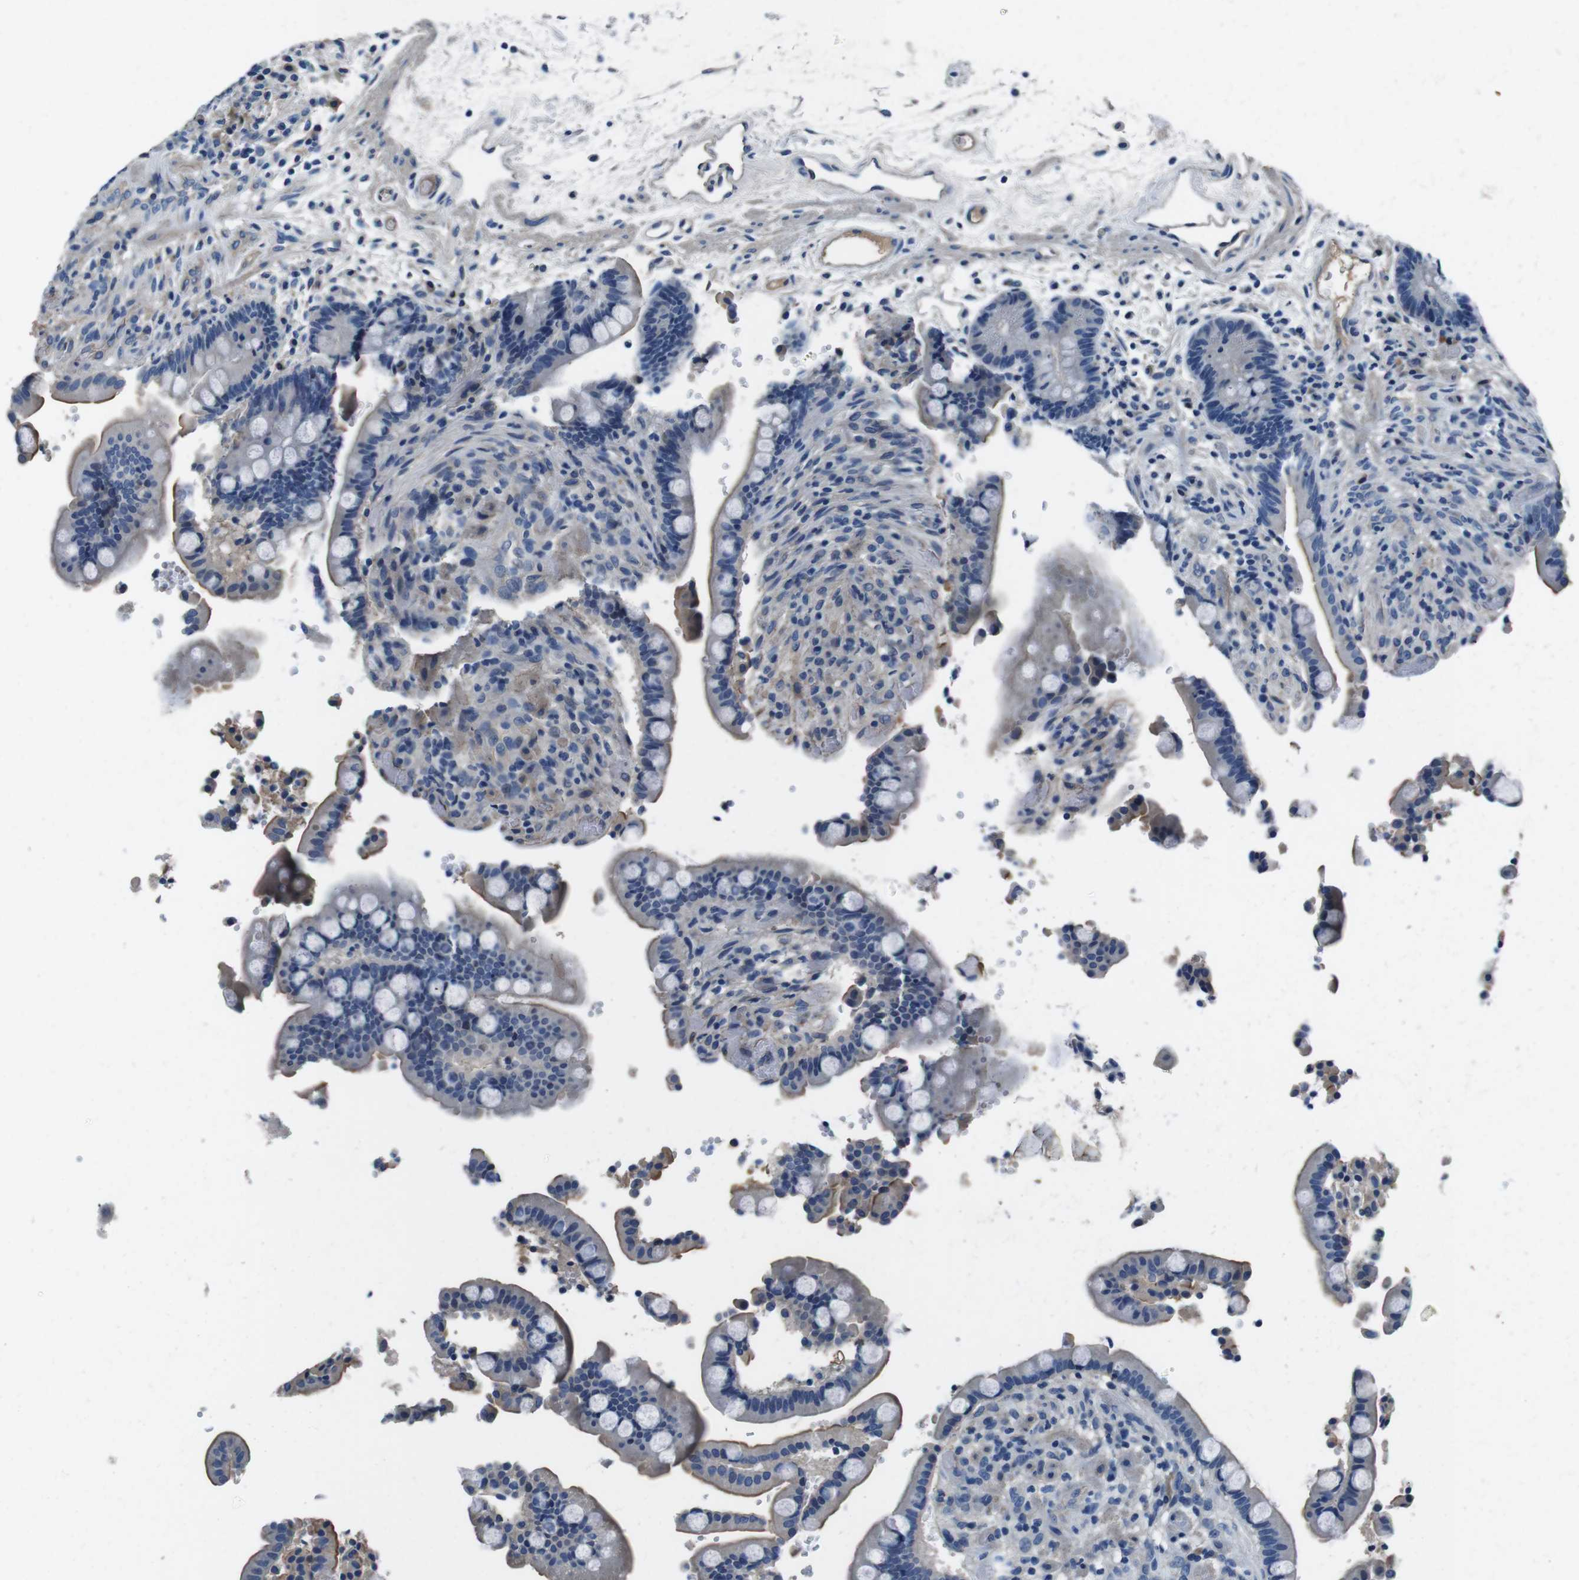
{"staining": {"intensity": "weak", "quantity": ">75%", "location": "cytoplasmic/membranous"}, "tissue": "colon", "cell_type": "Endothelial cells", "image_type": "normal", "snomed": [{"axis": "morphology", "description": "Normal tissue, NOS"}, {"axis": "topography", "description": "Colon"}], "caption": "IHC (DAB) staining of benign human colon exhibits weak cytoplasmic/membranous protein expression in about >75% of endothelial cells.", "gene": "CASQ1", "patient": {"sex": "male", "age": 73}}